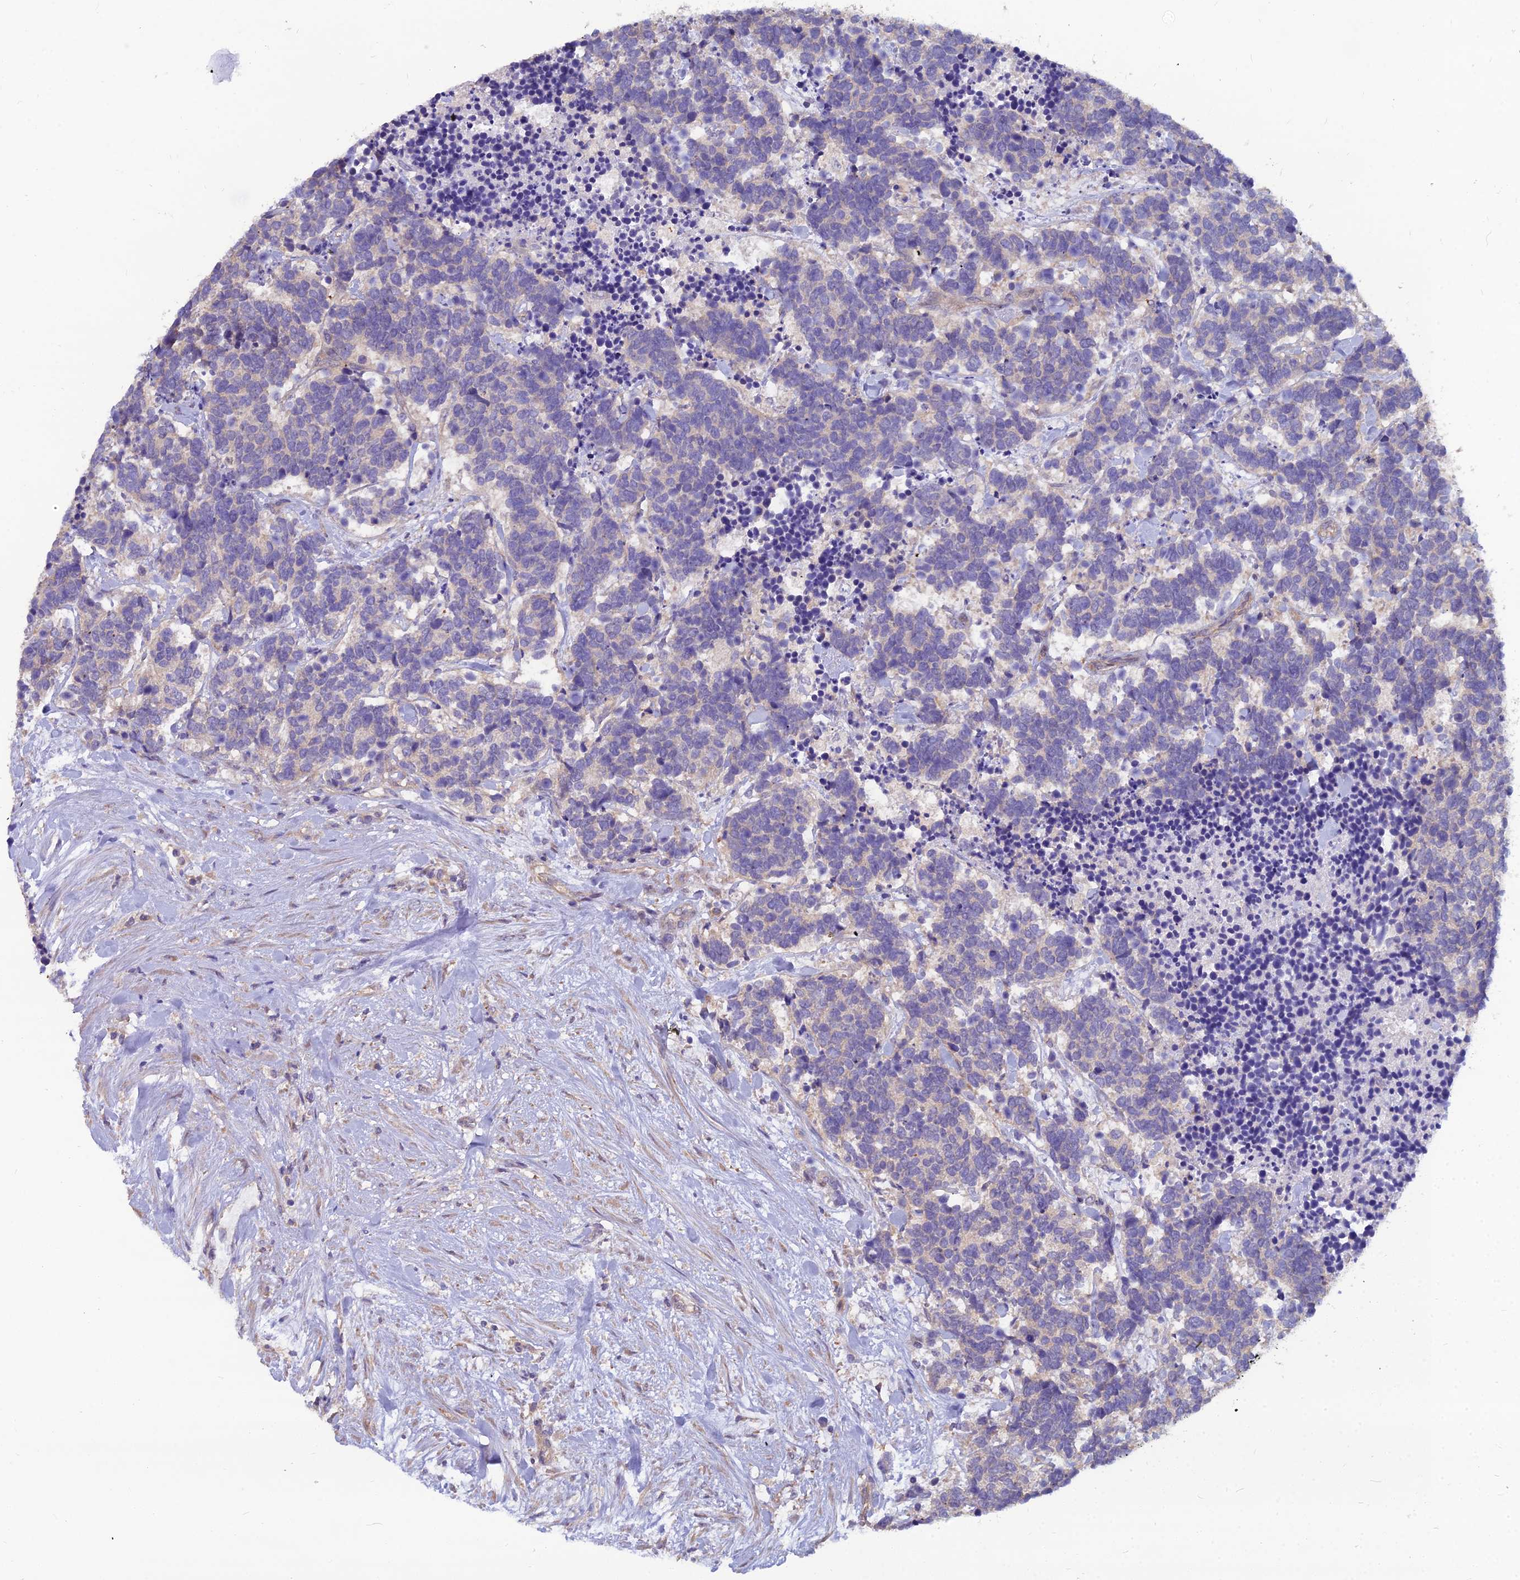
{"staining": {"intensity": "negative", "quantity": "none", "location": "none"}, "tissue": "carcinoid", "cell_type": "Tumor cells", "image_type": "cancer", "snomed": [{"axis": "morphology", "description": "Carcinoma, NOS"}, {"axis": "morphology", "description": "Carcinoid, malignant, NOS"}, {"axis": "topography", "description": "Prostate"}], "caption": "High magnification brightfield microscopy of carcinoid stained with DAB (brown) and counterstained with hematoxylin (blue): tumor cells show no significant positivity. (DAB (3,3'-diaminobenzidine) immunohistochemistry (IHC) with hematoxylin counter stain).", "gene": "MVD", "patient": {"sex": "male", "age": 57}}